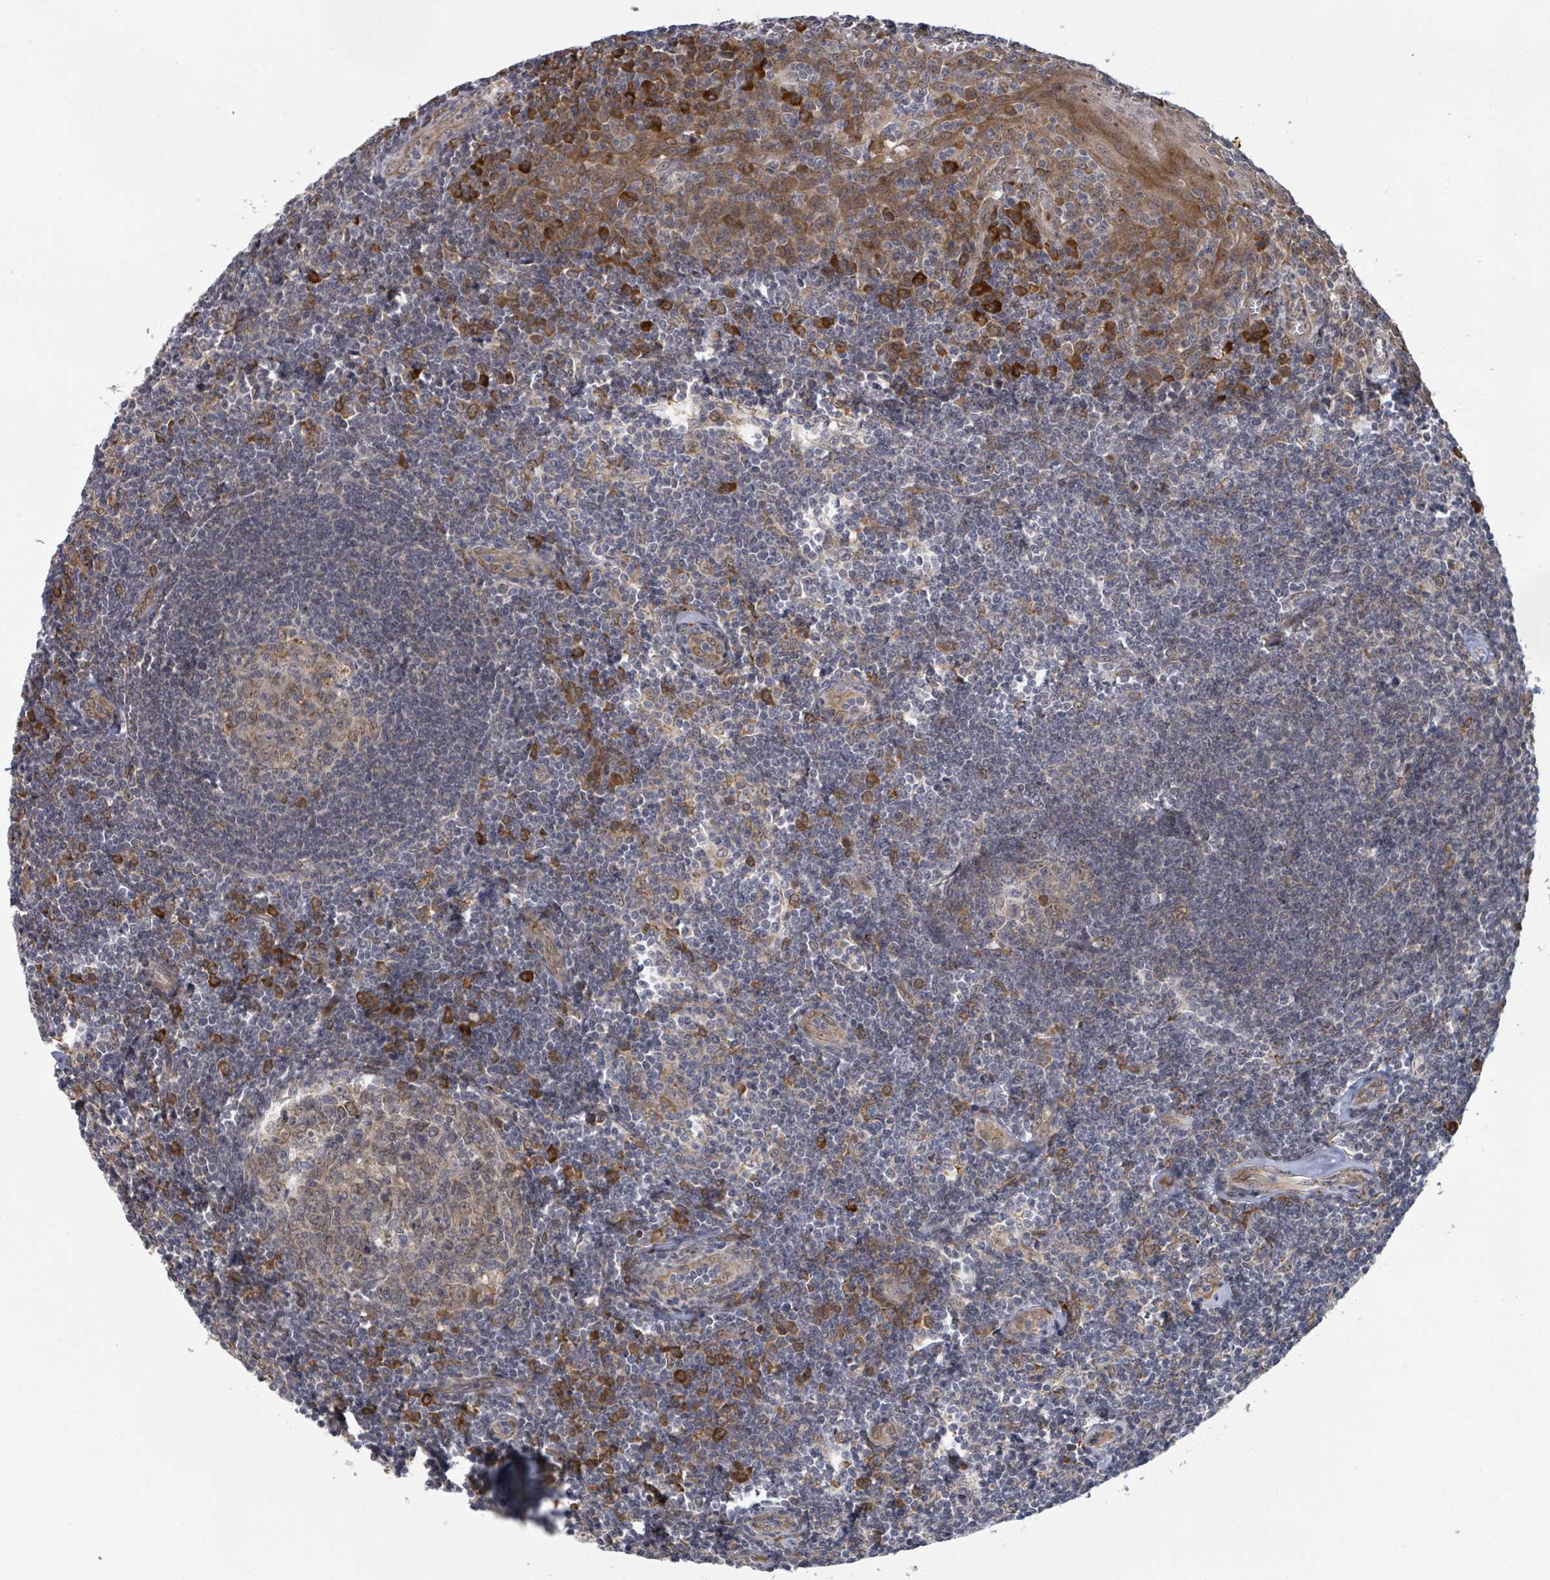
{"staining": {"intensity": "moderate", "quantity": "25%-75%", "location": "cytoplasmic/membranous"}, "tissue": "tonsil", "cell_type": "Germinal center cells", "image_type": "normal", "snomed": [{"axis": "morphology", "description": "Normal tissue, NOS"}, {"axis": "topography", "description": "Tonsil"}], "caption": "The immunohistochemical stain labels moderate cytoplasmic/membranous staining in germinal center cells of benign tonsil. Nuclei are stained in blue.", "gene": "SHROOM2", "patient": {"sex": "male", "age": 27}}